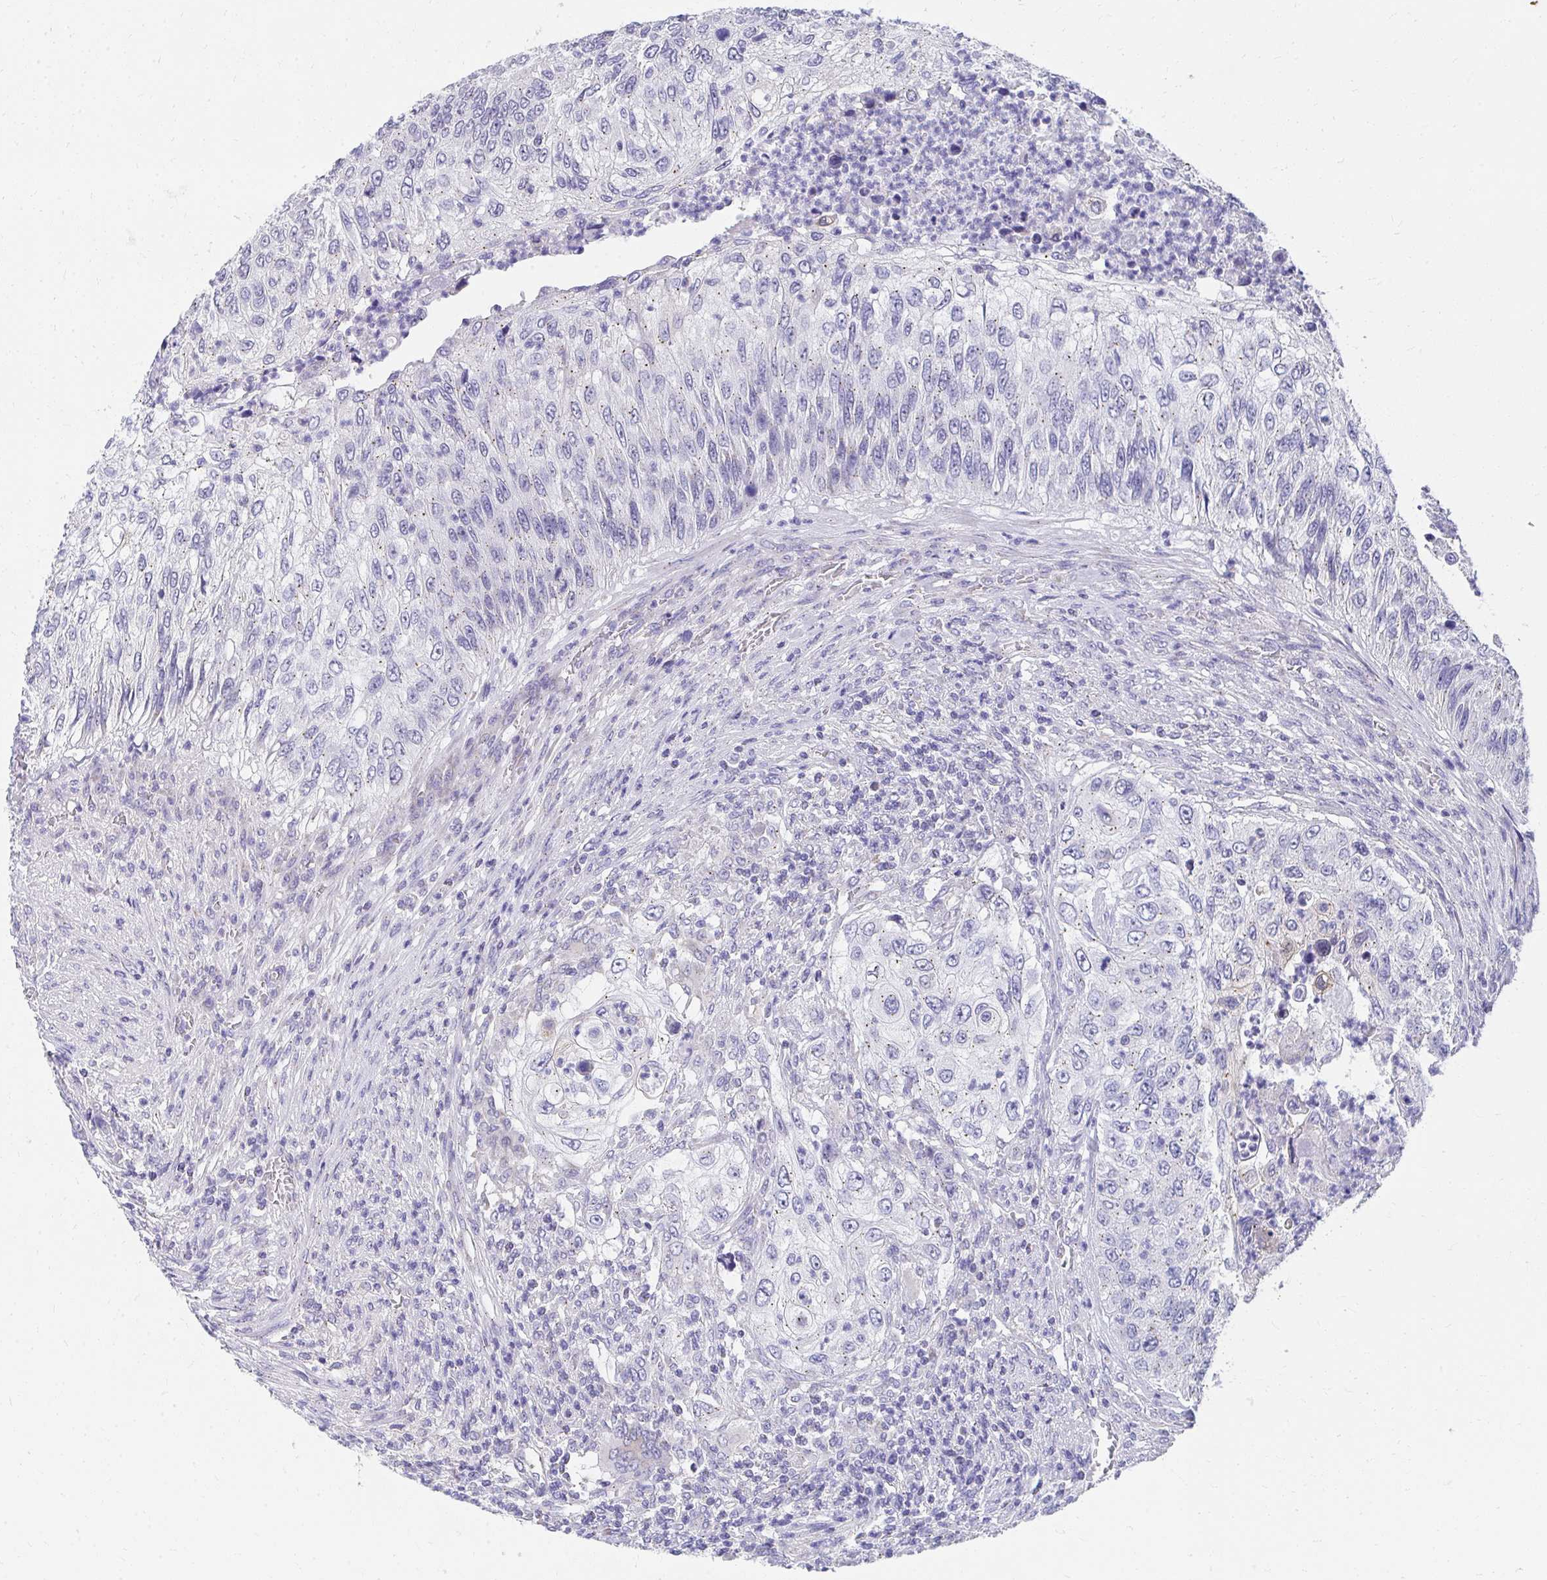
{"staining": {"intensity": "negative", "quantity": "none", "location": "none"}, "tissue": "urothelial cancer", "cell_type": "Tumor cells", "image_type": "cancer", "snomed": [{"axis": "morphology", "description": "Urothelial carcinoma, High grade"}, {"axis": "topography", "description": "Urinary bladder"}], "caption": "Human urothelial cancer stained for a protein using immunohistochemistry exhibits no expression in tumor cells.", "gene": "TMPRSS2", "patient": {"sex": "female", "age": 60}}